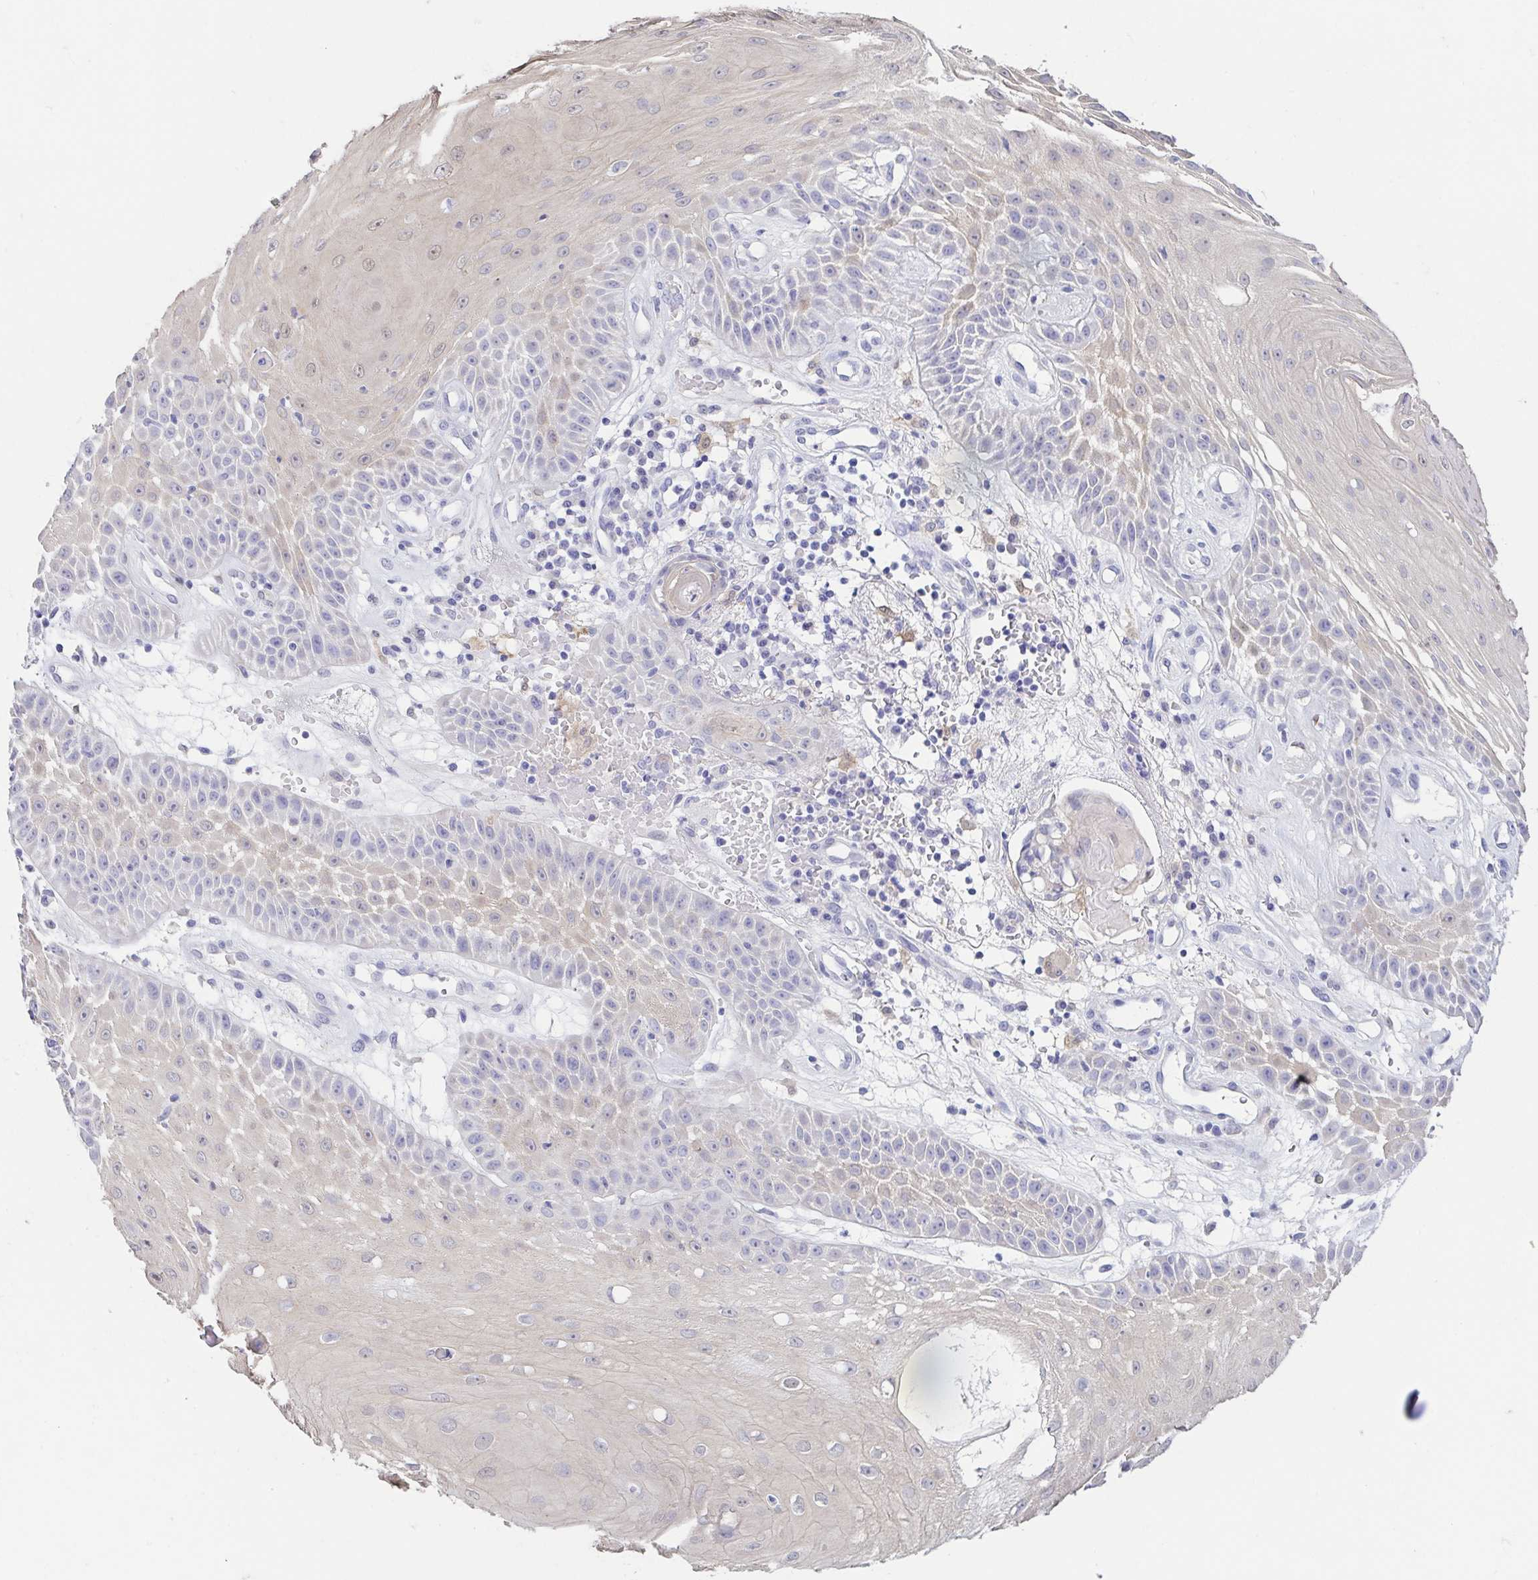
{"staining": {"intensity": "weak", "quantity": "<25%", "location": "cytoplasmic/membranous,nuclear"}, "tissue": "skin cancer", "cell_type": "Tumor cells", "image_type": "cancer", "snomed": [{"axis": "morphology", "description": "Squamous cell carcinoma, NOS"}, {"axis": "topography", "description": "Skin"}], "caption": "The IHC photomicrograph has no significant staining in tumor cells of skin squamous cell carcinoma tissue.", "gene": "FABP3", "patient": {"sex": "male", "age": 70}}